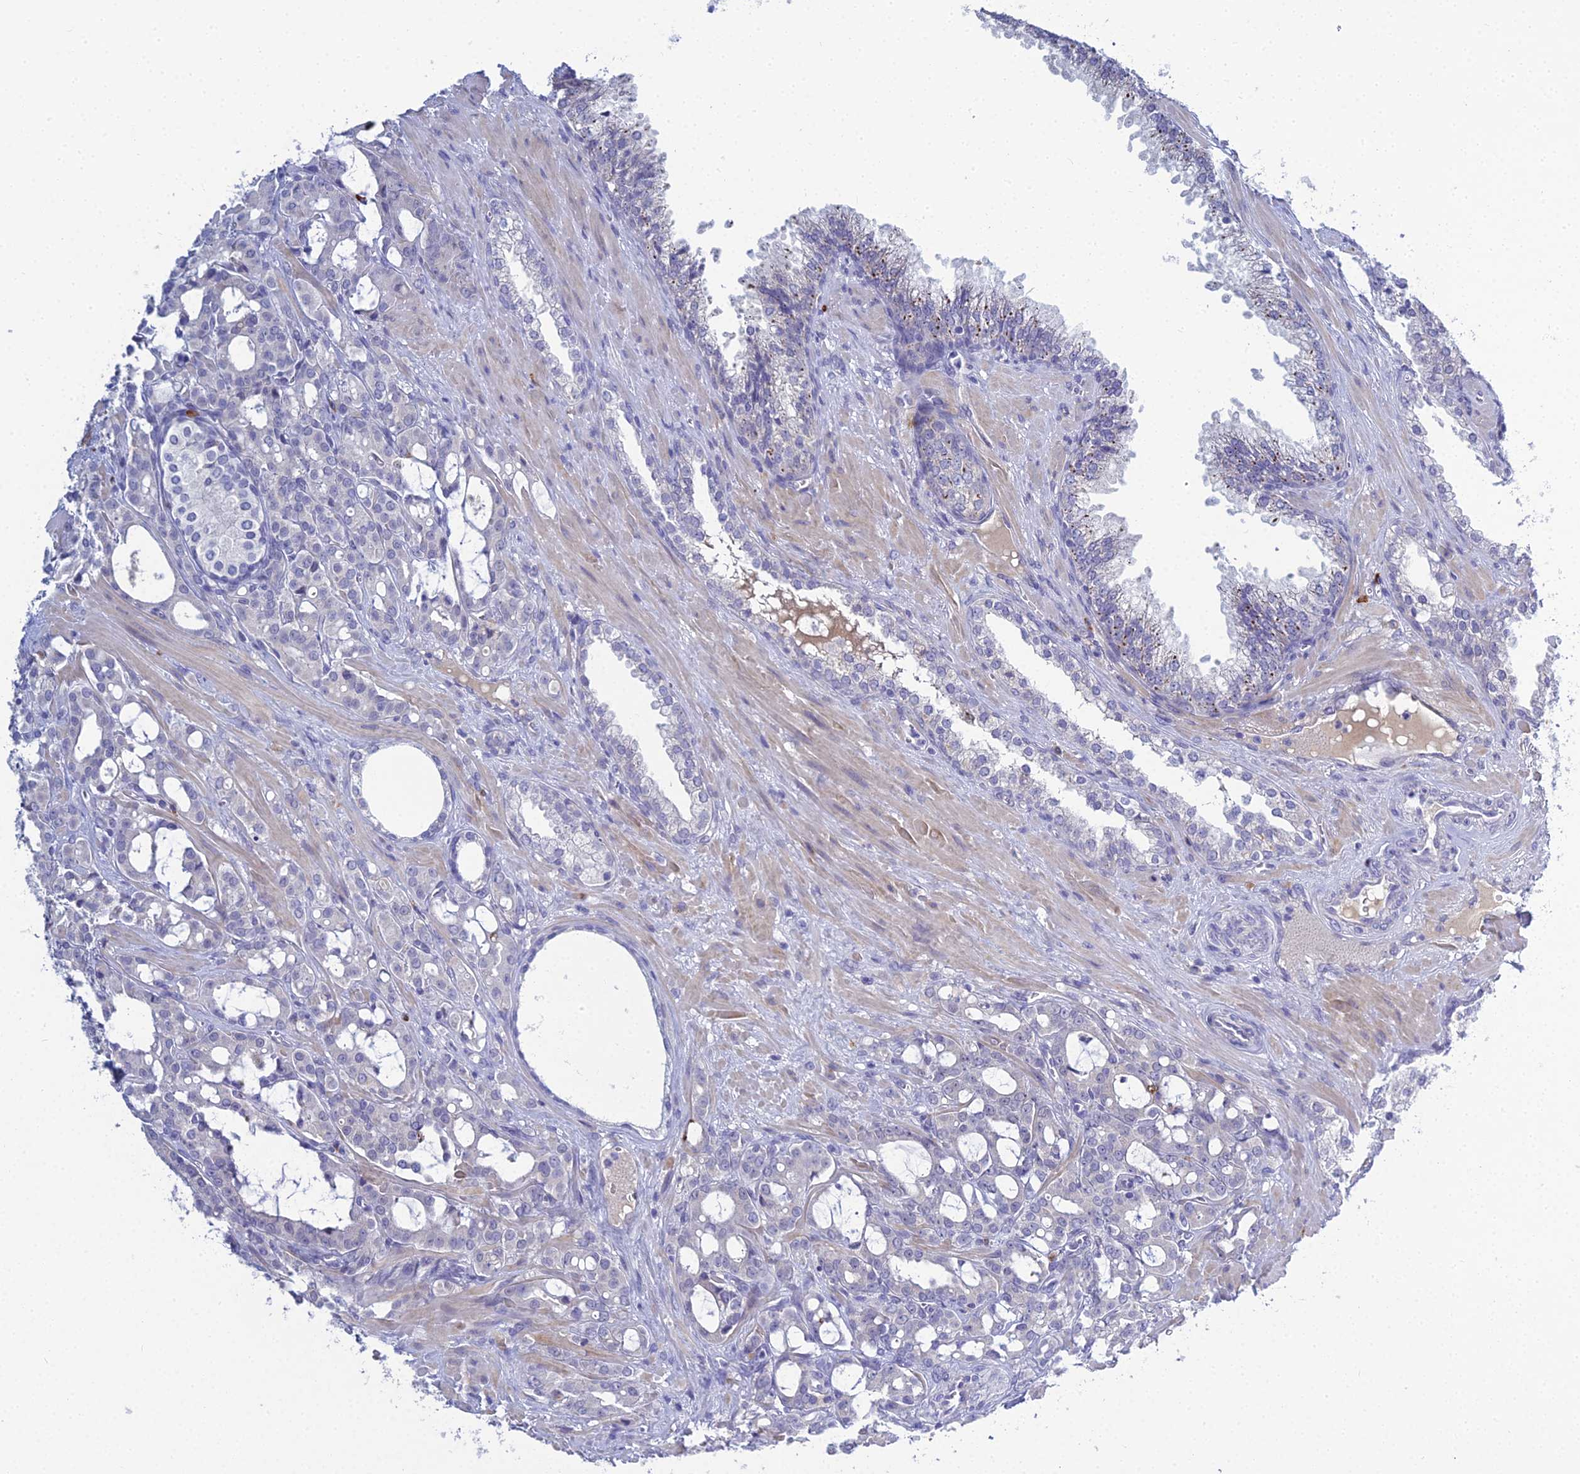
{"staining": {"intensity": "negative", "quantity": "none", "location": "none"}, "tissue": "prostate cancer", "cell_type": "Tumor cells", "image_type": "cancer", "snomed": [{"axis": "morphology", "description": "Adenocarcinoma, High grade"}, {"axis": "topography", "description": "Prostate"}], "caption": "Prostate cancer was stained to show a protein in brown. There is no significant expression in tumor cells.", "gene": "MUC13", "patient": {"sex": "male", "age": 72}}